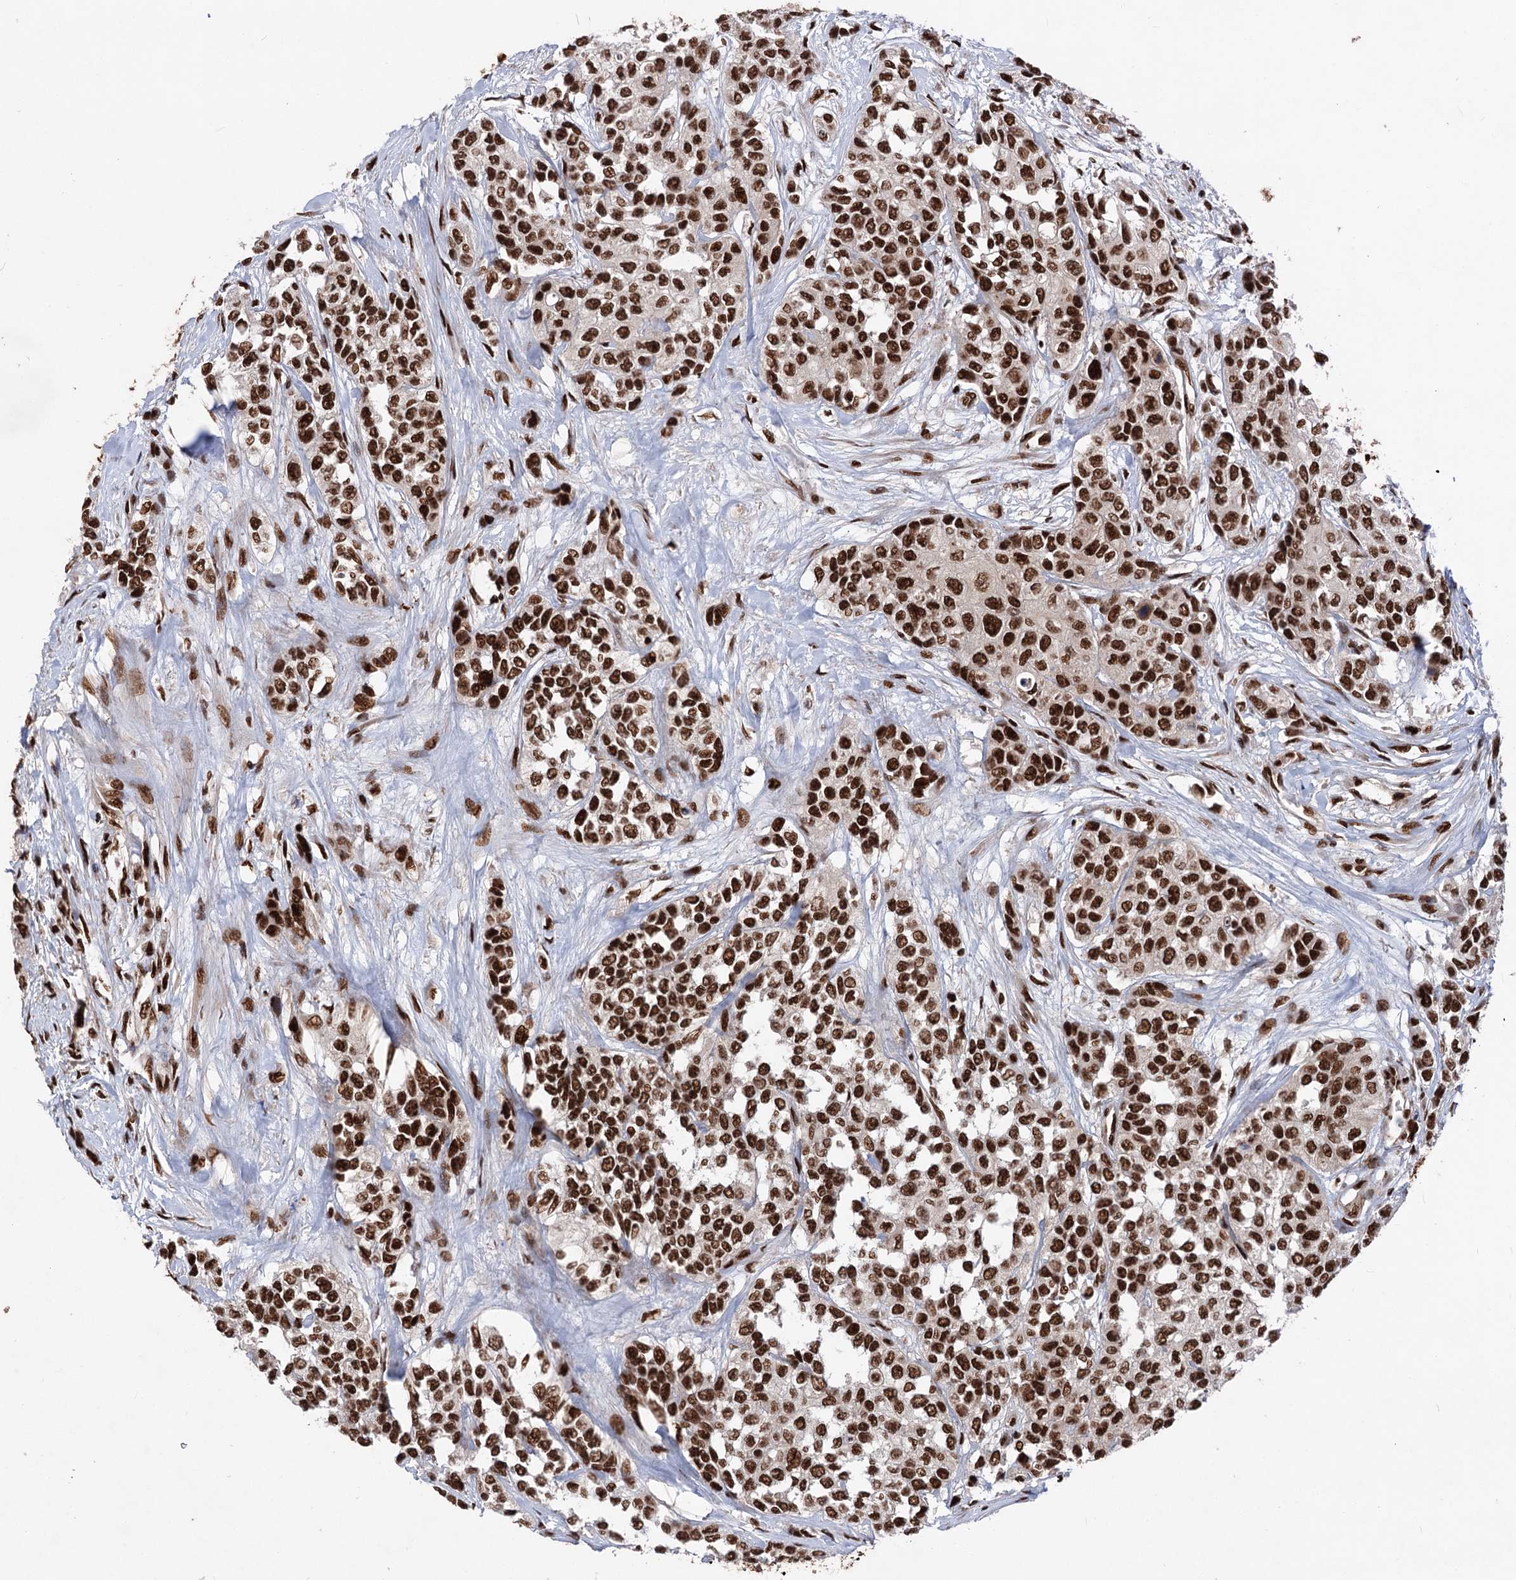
{"staining": {"intensity": "strong", "quantity": ">75%", "location": "nuclear"}, "tissue": "urothelial cancer", "cell_type": "Tumor cells", "image_type": "cancer", "snomed": [{"axis": "morphology", "description": "Normal tissue, NOS"}, {"axis": "morphology", "description": "Urothelial carcinoma, High grade"}, {"axis": "topography", "description": "Vascular tissue"}, {"axis": "topography", "description": "Urinary bladder"}], "caption": "Tumor cells reveal strong nuclear staining in about >75% of cells in urothelial cancer. (brown staining indicates protein expression, while blue staining denotes nuclei).", "gene": "MAML1", "patient": {"sex": "female", "age": 56}}